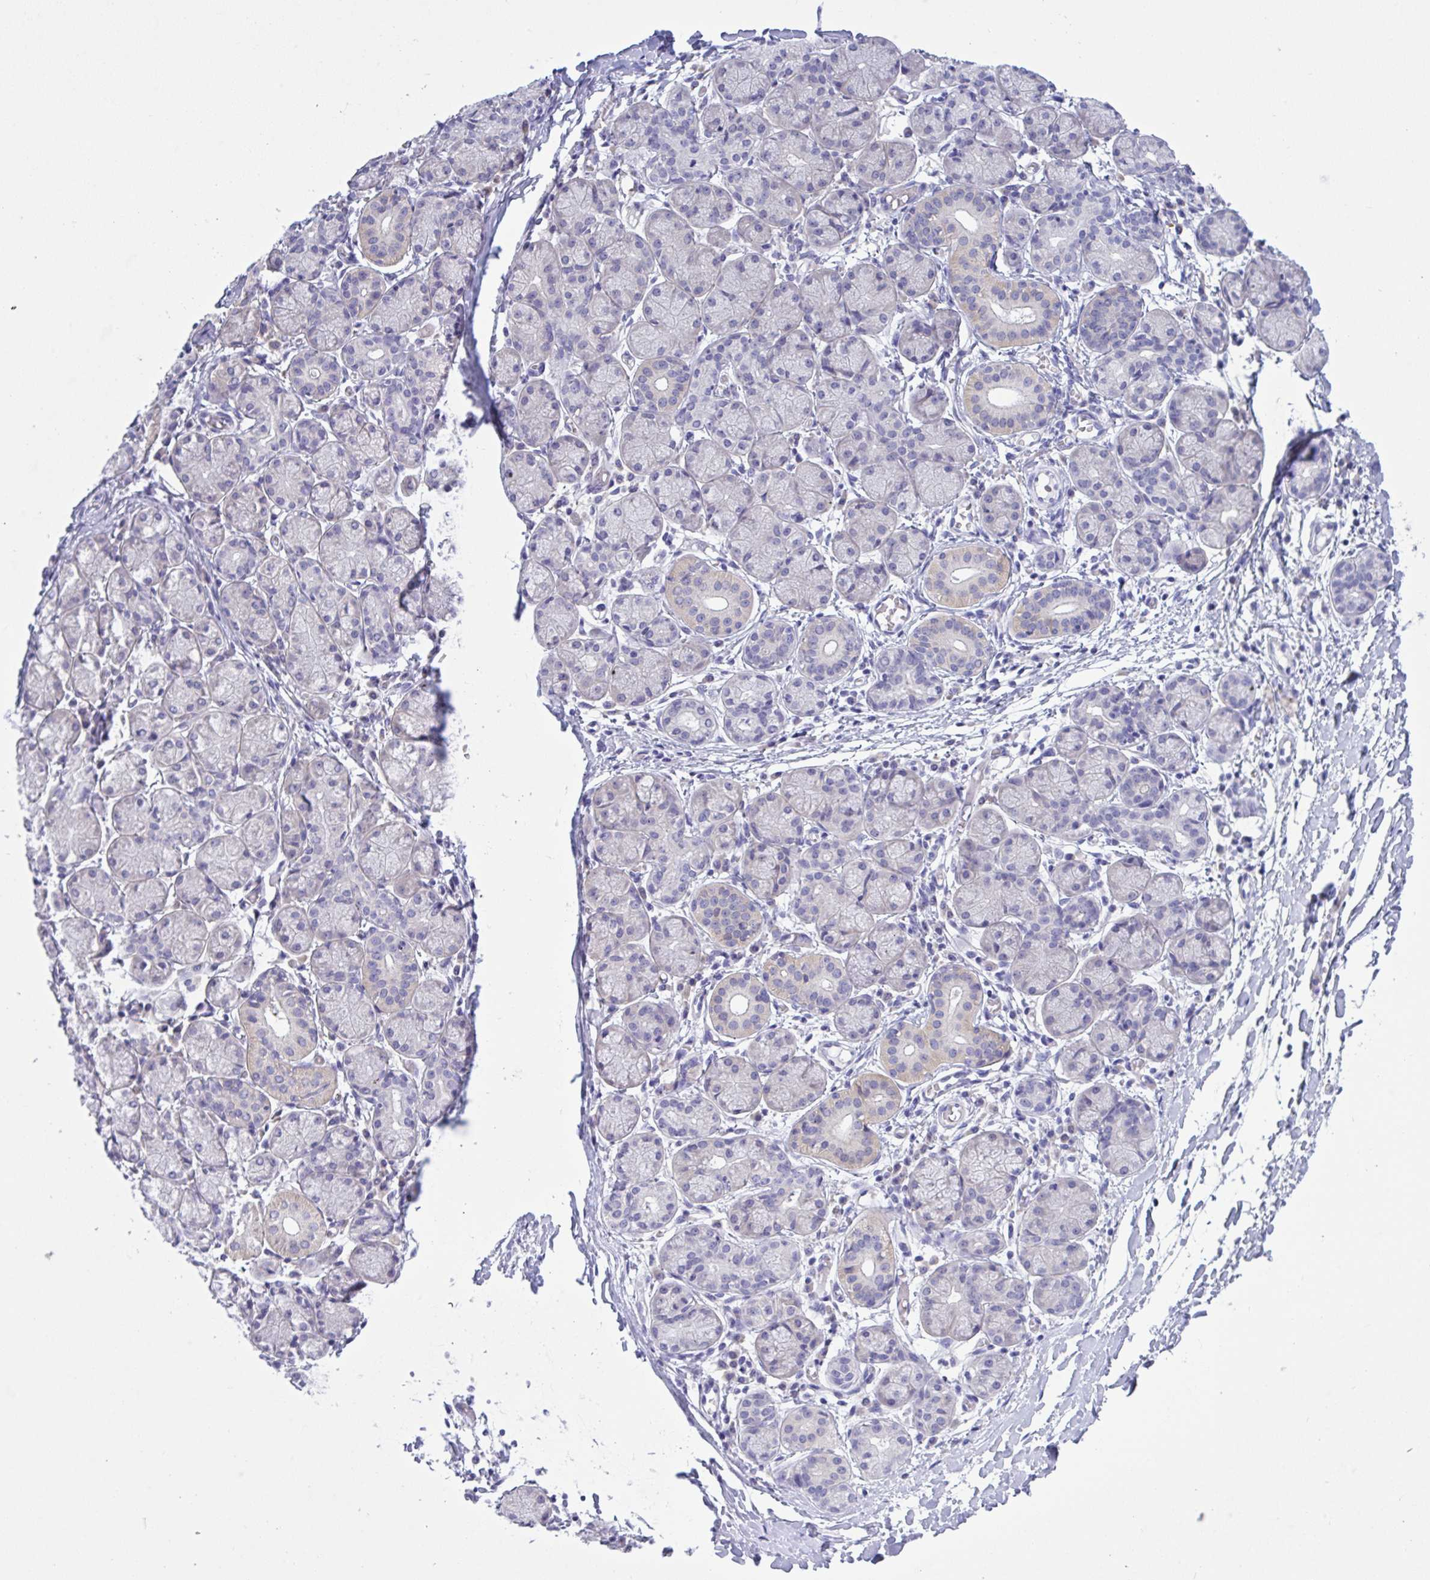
{"staining": {"intensity": "negative", "quantity": "none", "location": "none"}, "tissue": "salivary gland", "cell_type": "Glandular cells", "image_type": "normal", "snomed": [{"axis": "morphology", "description": "Normal tissue, NOS"}, {"axis": "topography", "description": "Salivary gland"}], "caption": "Immunohistochemistry photomicrograph of unremarkable salivary gland stained for a protein (brown), which shows no expression in glandular cells. (DAB (3,3'-diaminobenzidine) immunohistochemistry (IHC) visualized using brightfield microscopy, high magnification).", "gene": "TMEM41A", "patient": {"sex": "female", "age": 24}}